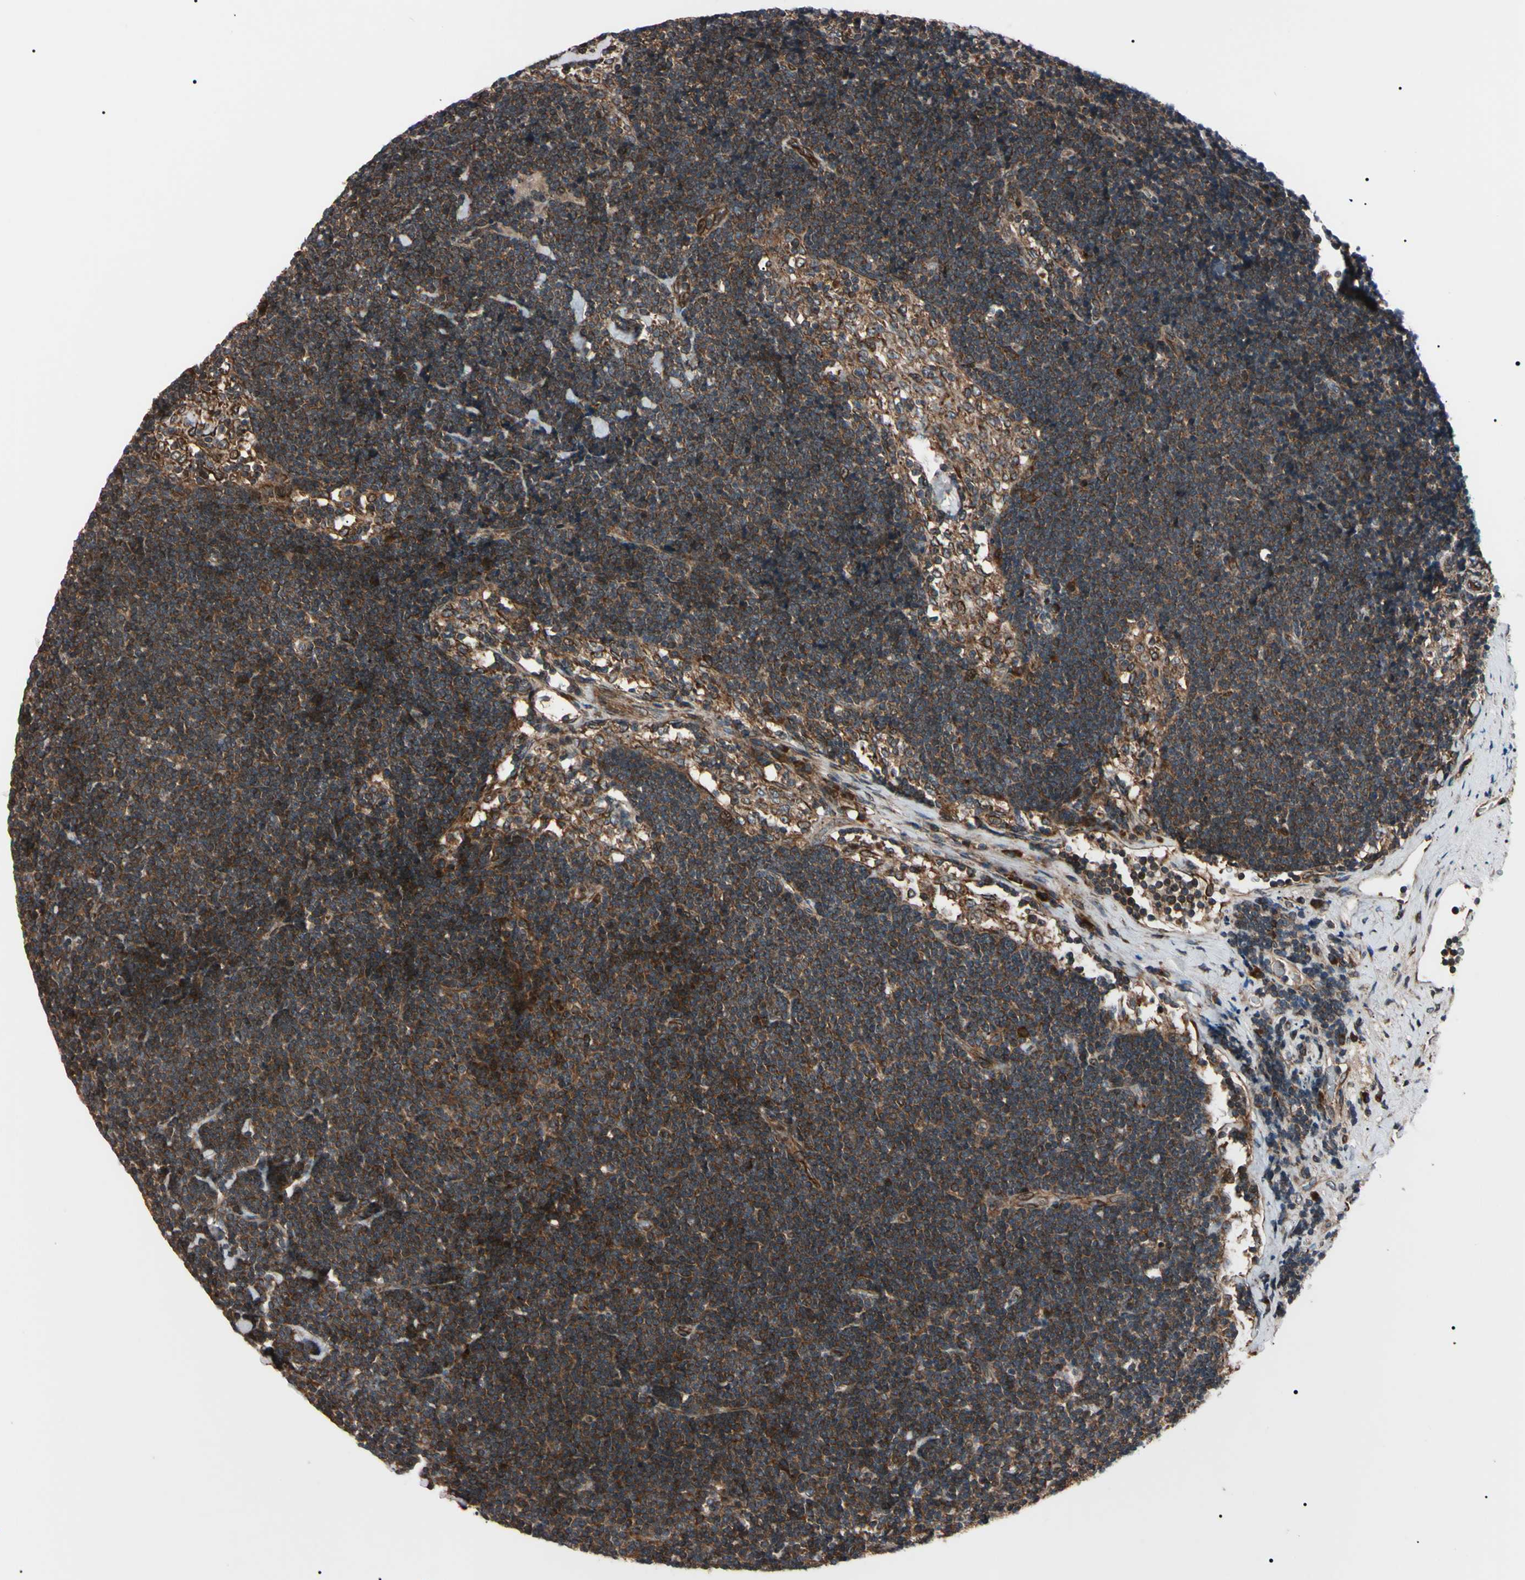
{"staining": {"intensity": "strong", "quantity": ">75%", "location": "cytoplasmic/membranous"}, "tissue": "lymph node", "cell_type": "Germinal center cells", "image_type": "normal", "snomed": [{"axis": "morphology", "description": "Normal tissue, NOS"}, {"axis": "topography", "description": "Lymph node"}], "caption": "The photomicrograph shows staining of unremarkable lymph node, revealing strong cytoplasmic/membranous protein staining (brown color) within germinal center cells.", "gene": "GUCY1B1", "patient": {"sex": "male", "age": 63}}